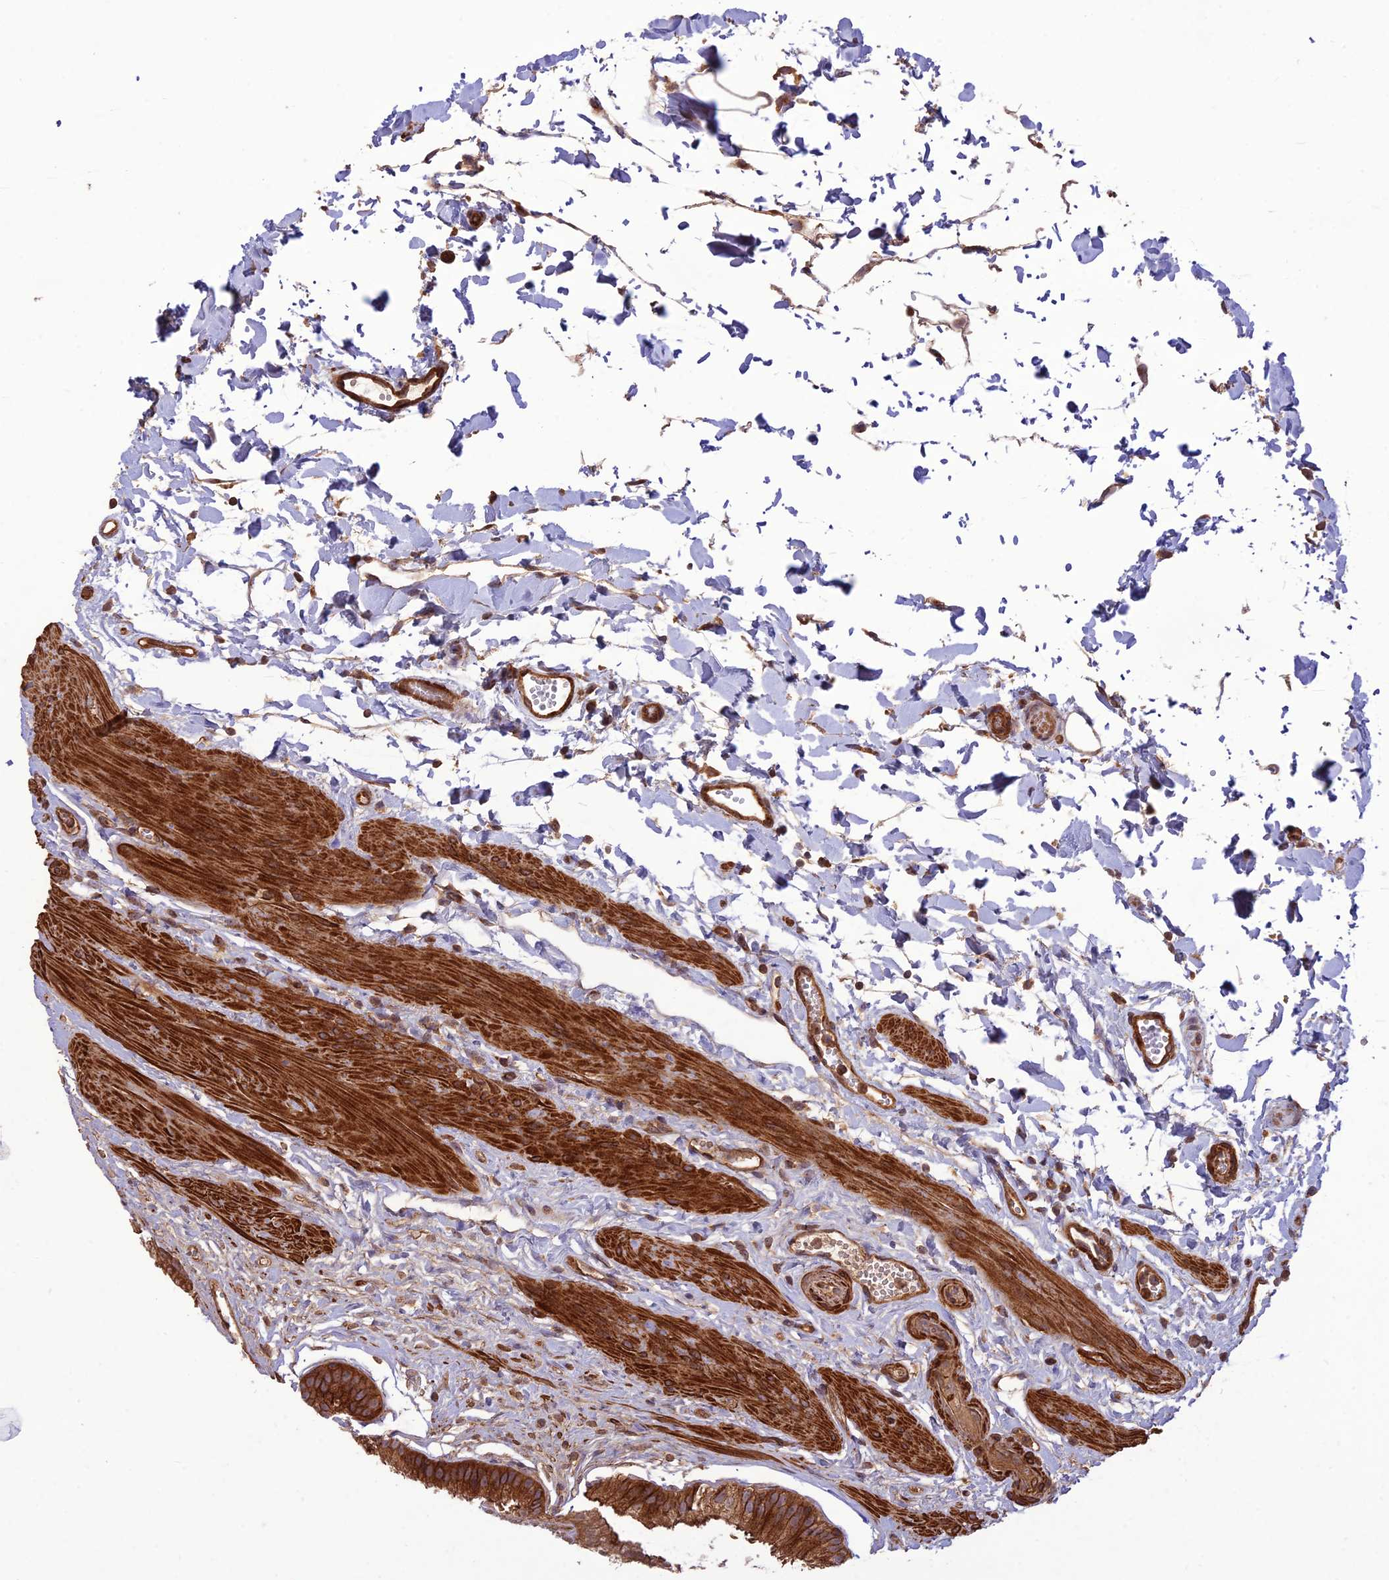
{"staining": {"intensity": "moderate", "quantity": ">75%", "location": "cytoplasmic/membranous"}, "tissue": "gallbladder", "cell_type": "Glandular cells", "image_type": "normal", "snomed": [{"axis": "morphology", "description": "Normal tissue, NOS"}, {"axis": "topography", "description": "Gallbladder"}], "caption": "Protein expression analysis of unremarkable human gallbladder reveals moderate cytoplasmic/membranous expression in approximately >75% of glandular cells. The protein of interest is stained brown, and the nuclei are stained in blue (DAB (3,3'-diaminobenzidine) IHC with brightfield microscopy, high magnification).", "gene": "TMEM131L", "patient": {"sex": "female", "age": 54}}